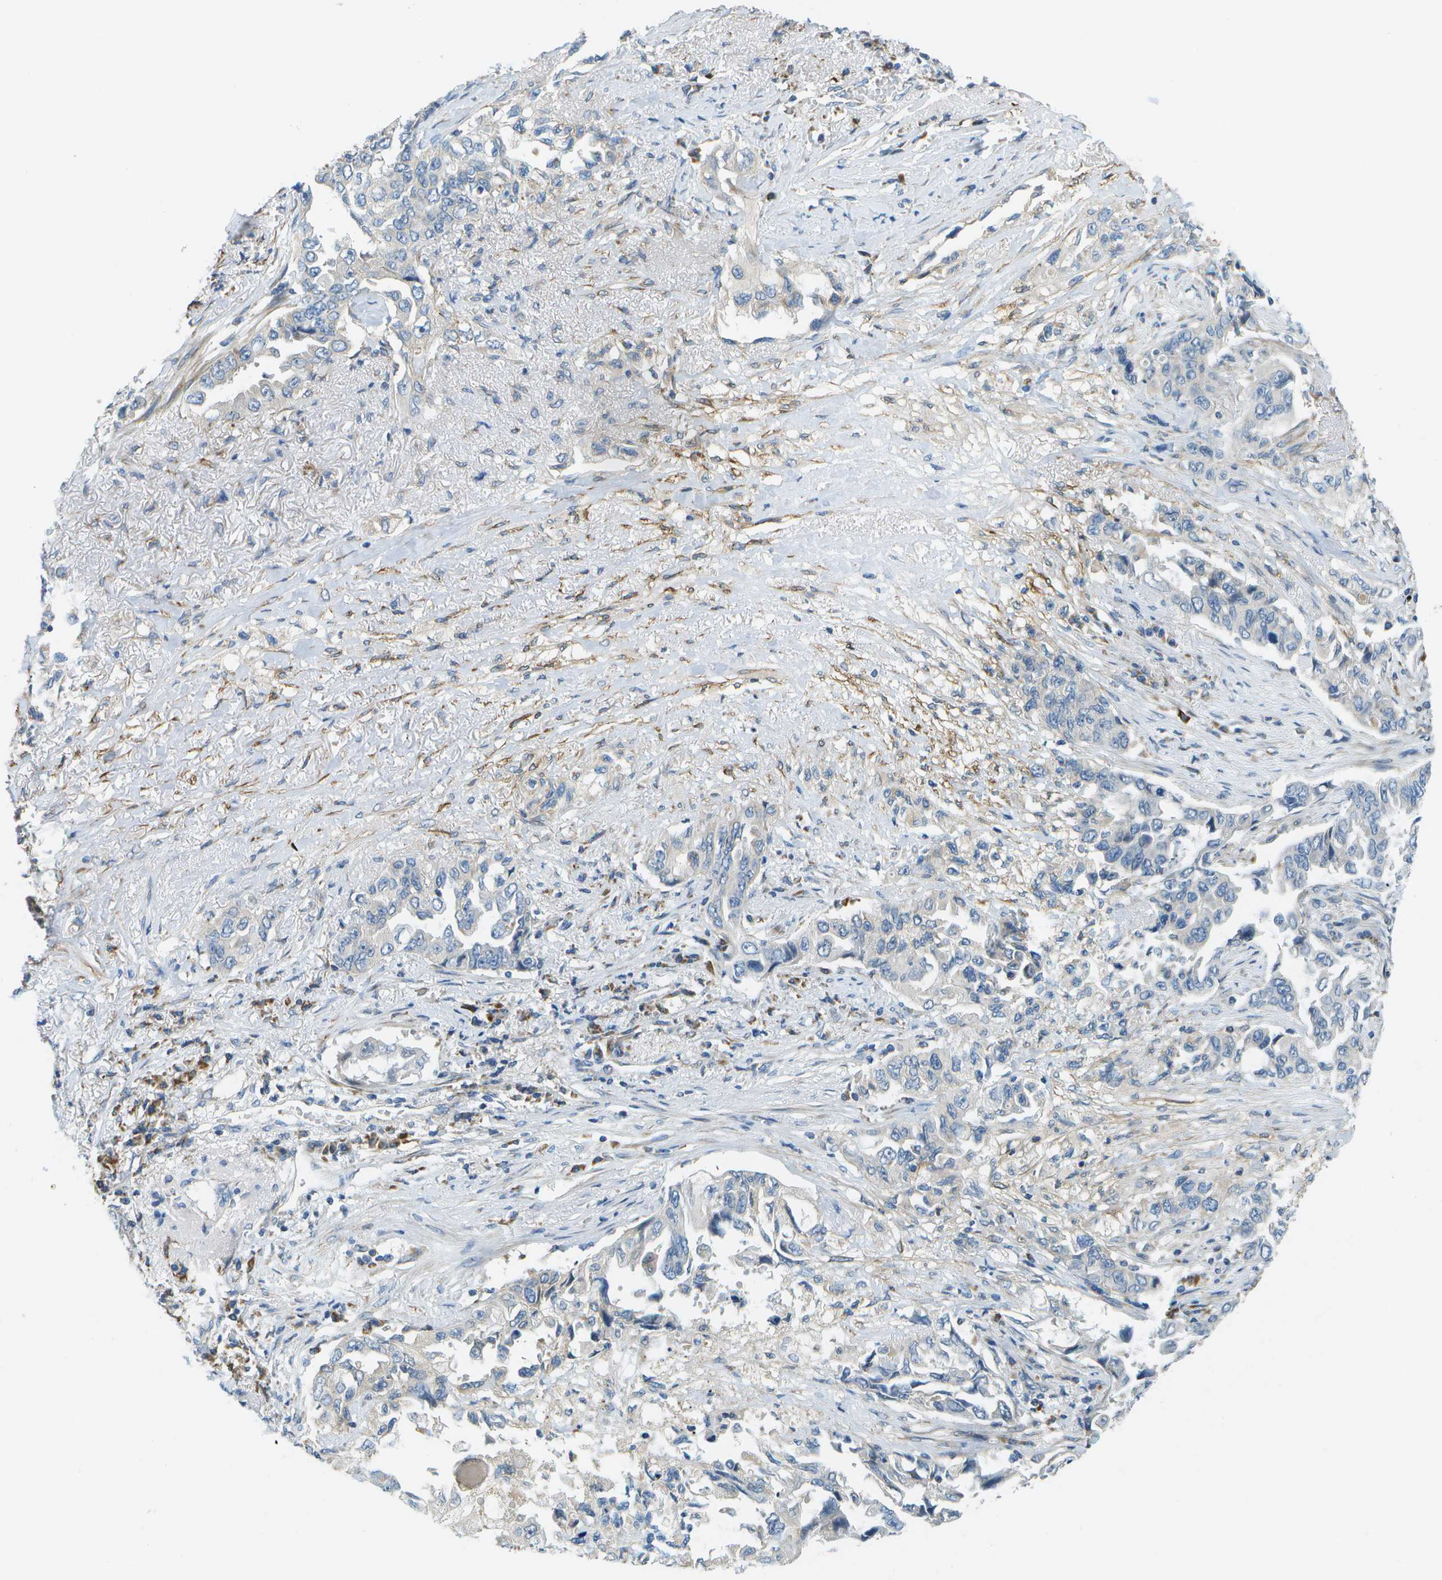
{"staining": {"intensity": "negative", "quantity": "none", "location": "none"}, "tissue": "lung cancer", "cell_type": "Tumor cells", "image_type": "cancer", "snomed": [{"axis": "morphology", "description": "Adenocarcinoma, NOS"}, {"axis": "topography", "description": "Lung"}], "caption": "Immunohistochemistry of human adenocarcinoma (lung) exhibits no expression in tumor cells. The staining is performed using DAB (3,3'-diaminobenzidine) brown chromogen with nuclei counter-stained in using hematoxylin.", "gene": "PTGIS", "patient": {"sex": "female", "age": 51}}